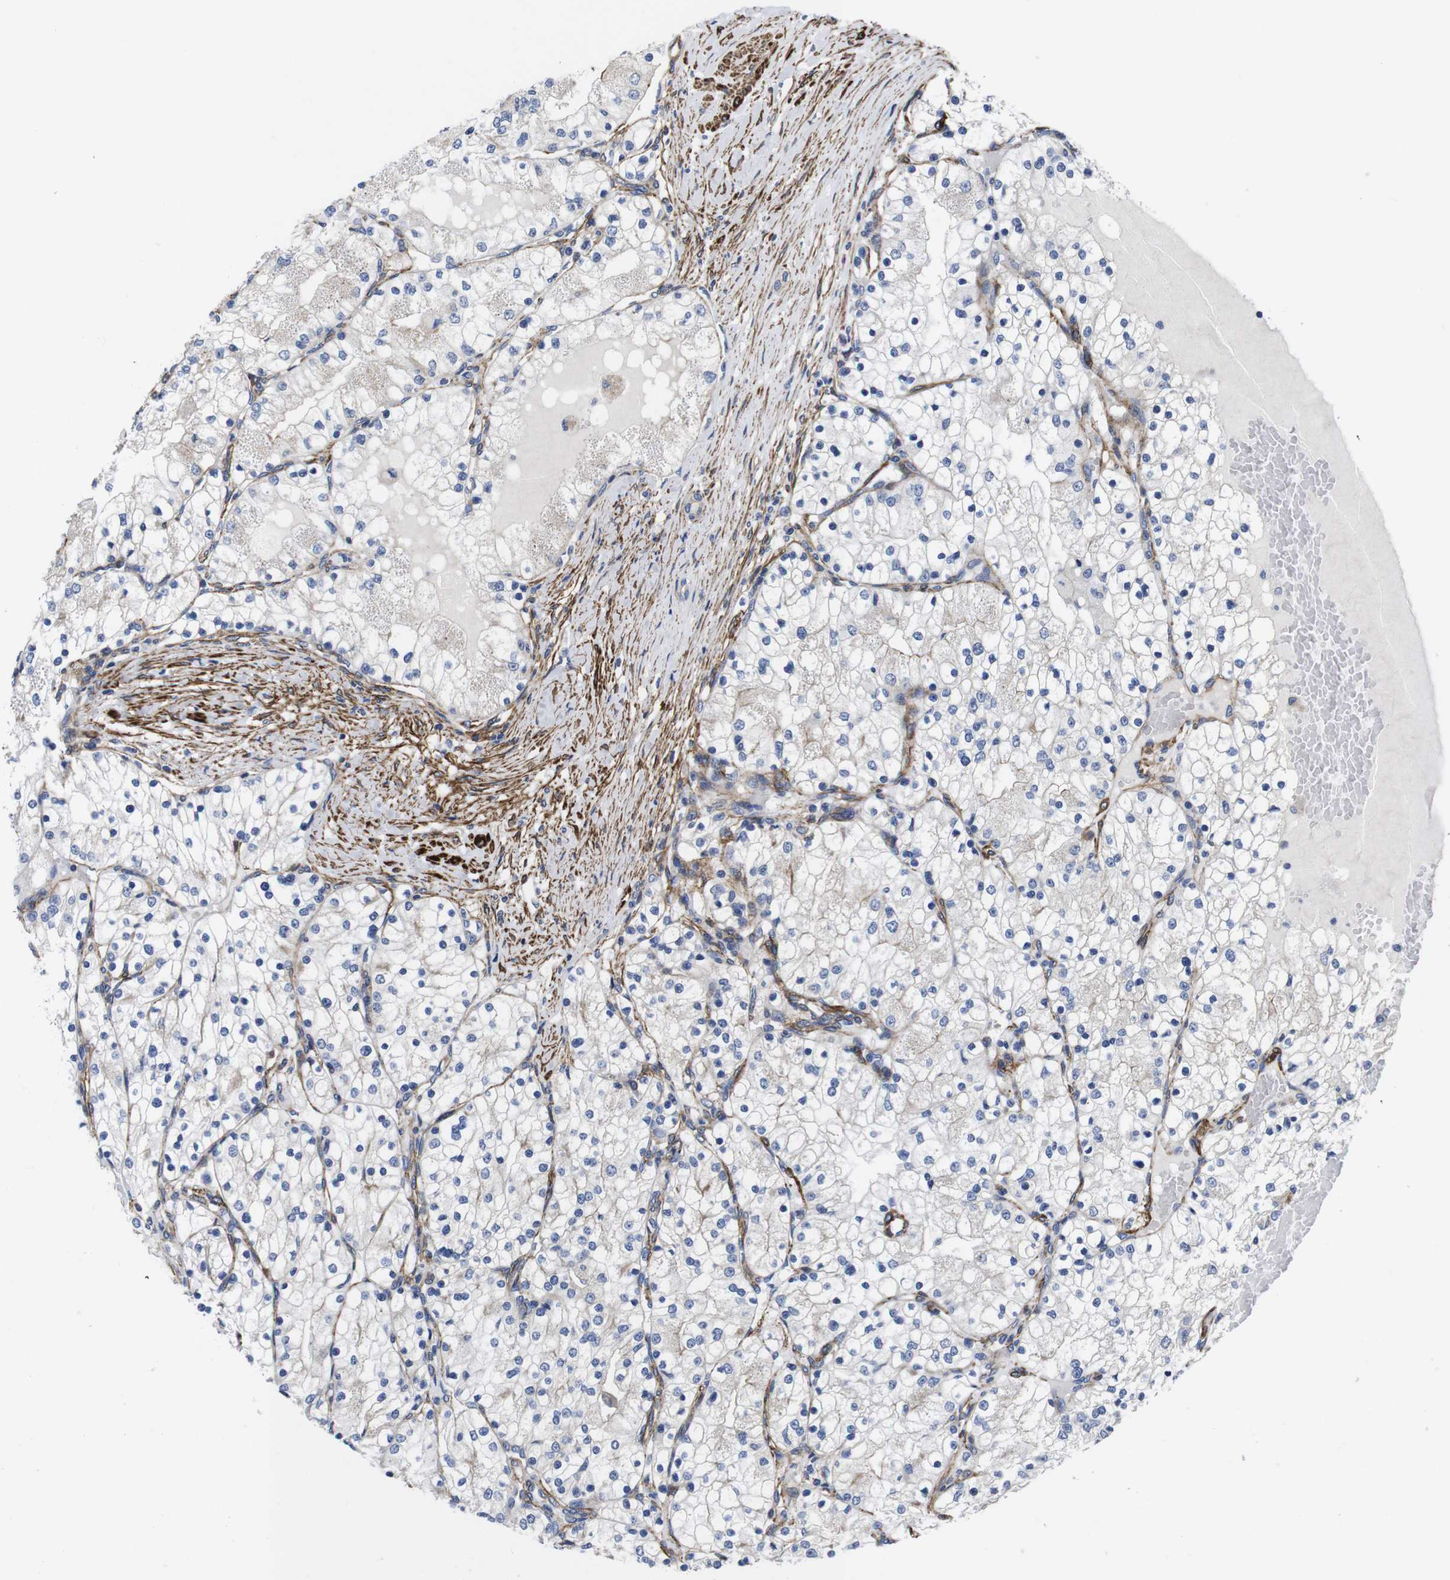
{"staining": {"intensity": "negative", "quantity": "none", "location": "none"}, "tissue": "renal cancer", "cell_type": "Tumor cells", "image_type": "cancer", "snomed": [{"axis": "morphology", "description": "Adenocarcinoma, NOS"}, {"axis": "topography", "description": "Kidney"}], "caption": "Tumor cells show no significant staining in renal cancer (adenocarcinoma). (Immunohistochemistry (ihc), brightfield microscopy, high magnification).", "gene": "WNT10A", "patient": {"sex": "male", "age": 68}}